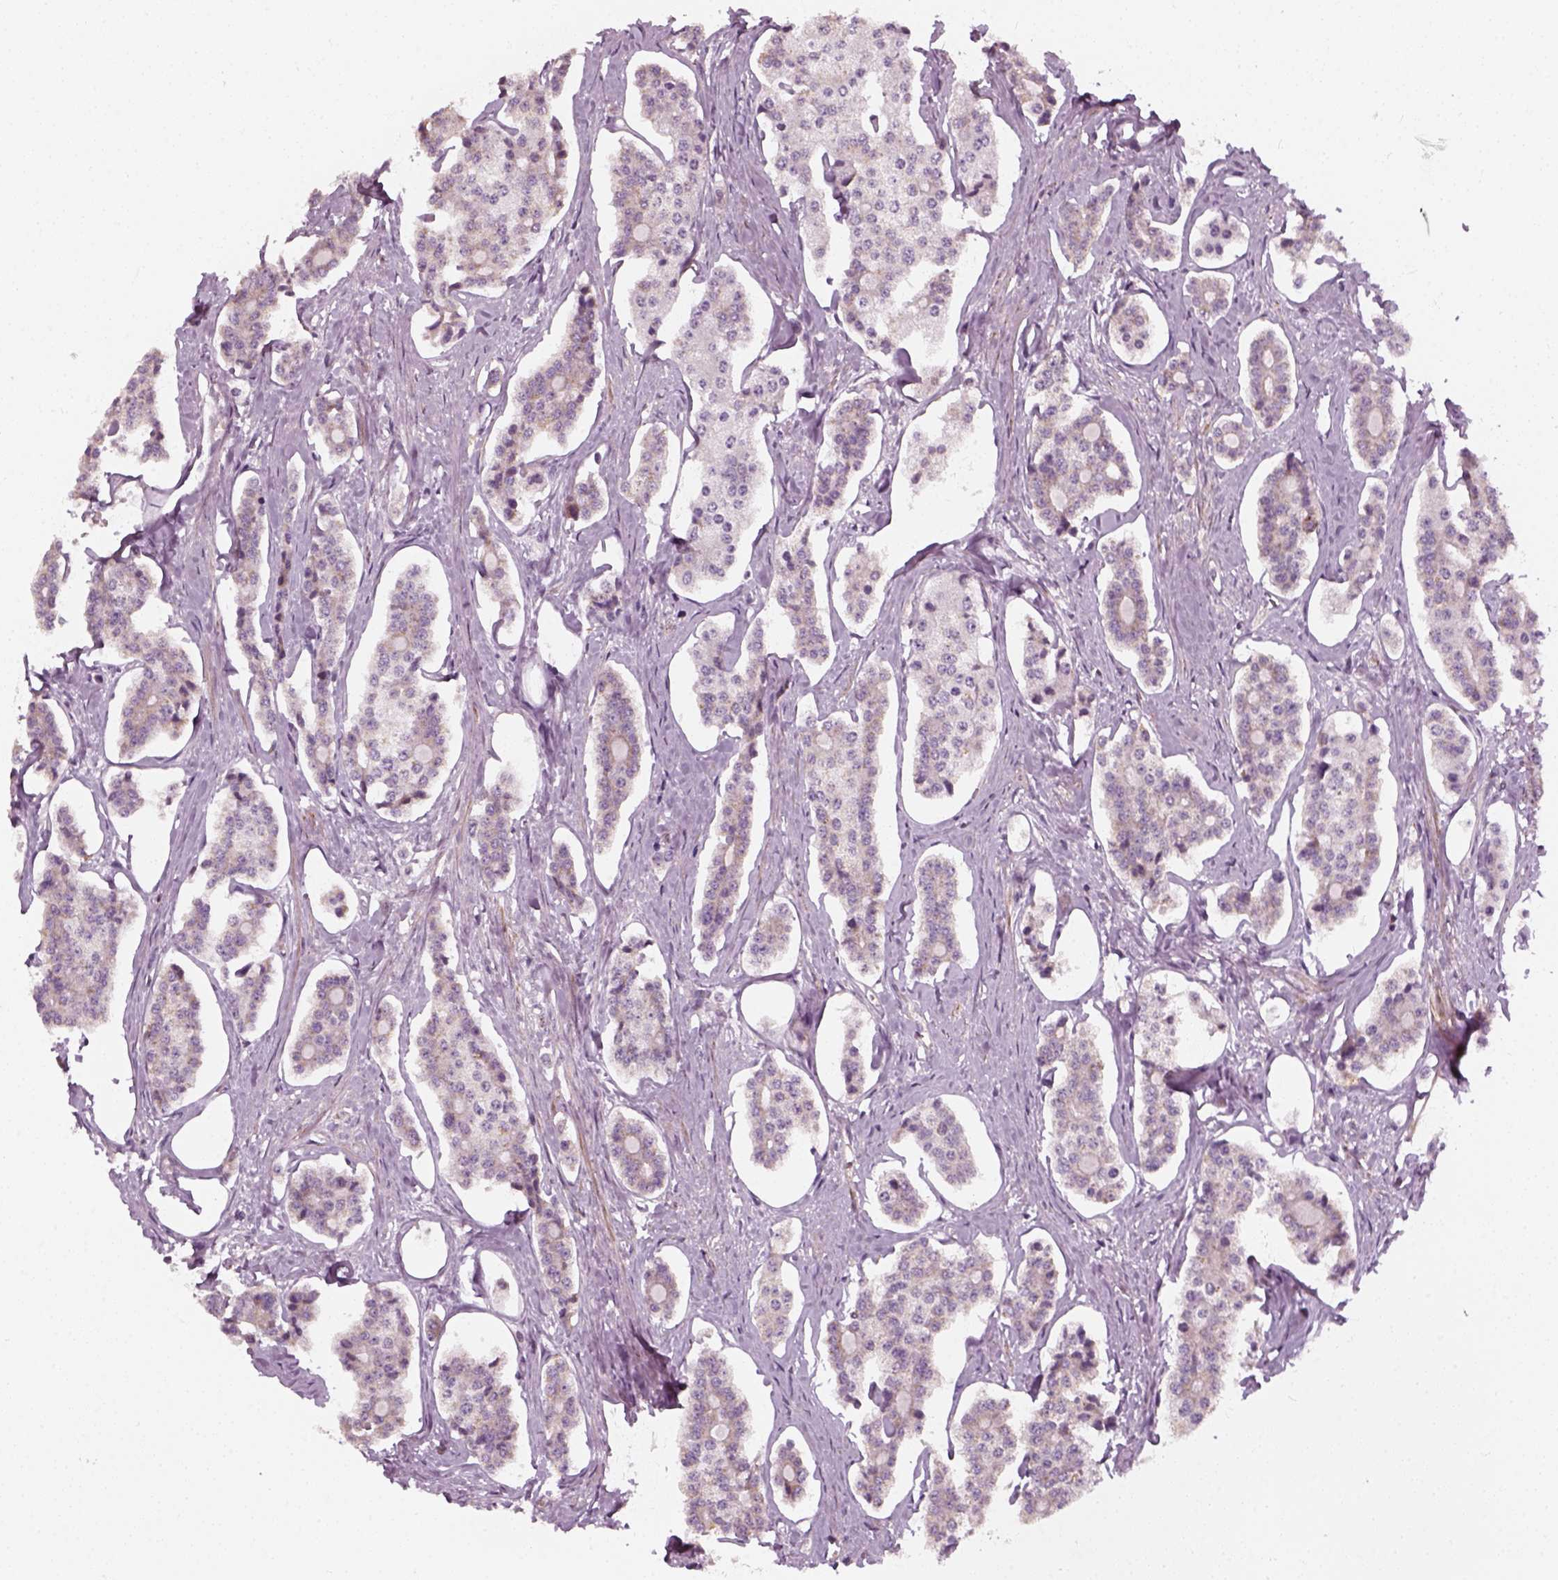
{"staining": {"intensity": "negative", "quantity": "none", "location": "none"}, "tissue": "carcinoid", "cell_type": "Tumor cells", "image_type": "cancer", "snomed": [{"axis": "morphology", "description": "Carcinoid, malignant, NOS"}, {"axis": "topography", "description": "Small intestine"}], "caption": "DAB (3,3'-diaminobenzidine) immunohistochemical staining of human carcinoid demonstrates no significant positivity in tumor cells.", "gene": "DNASE1L1", "patient": {"sex": "female", "age": 65}}